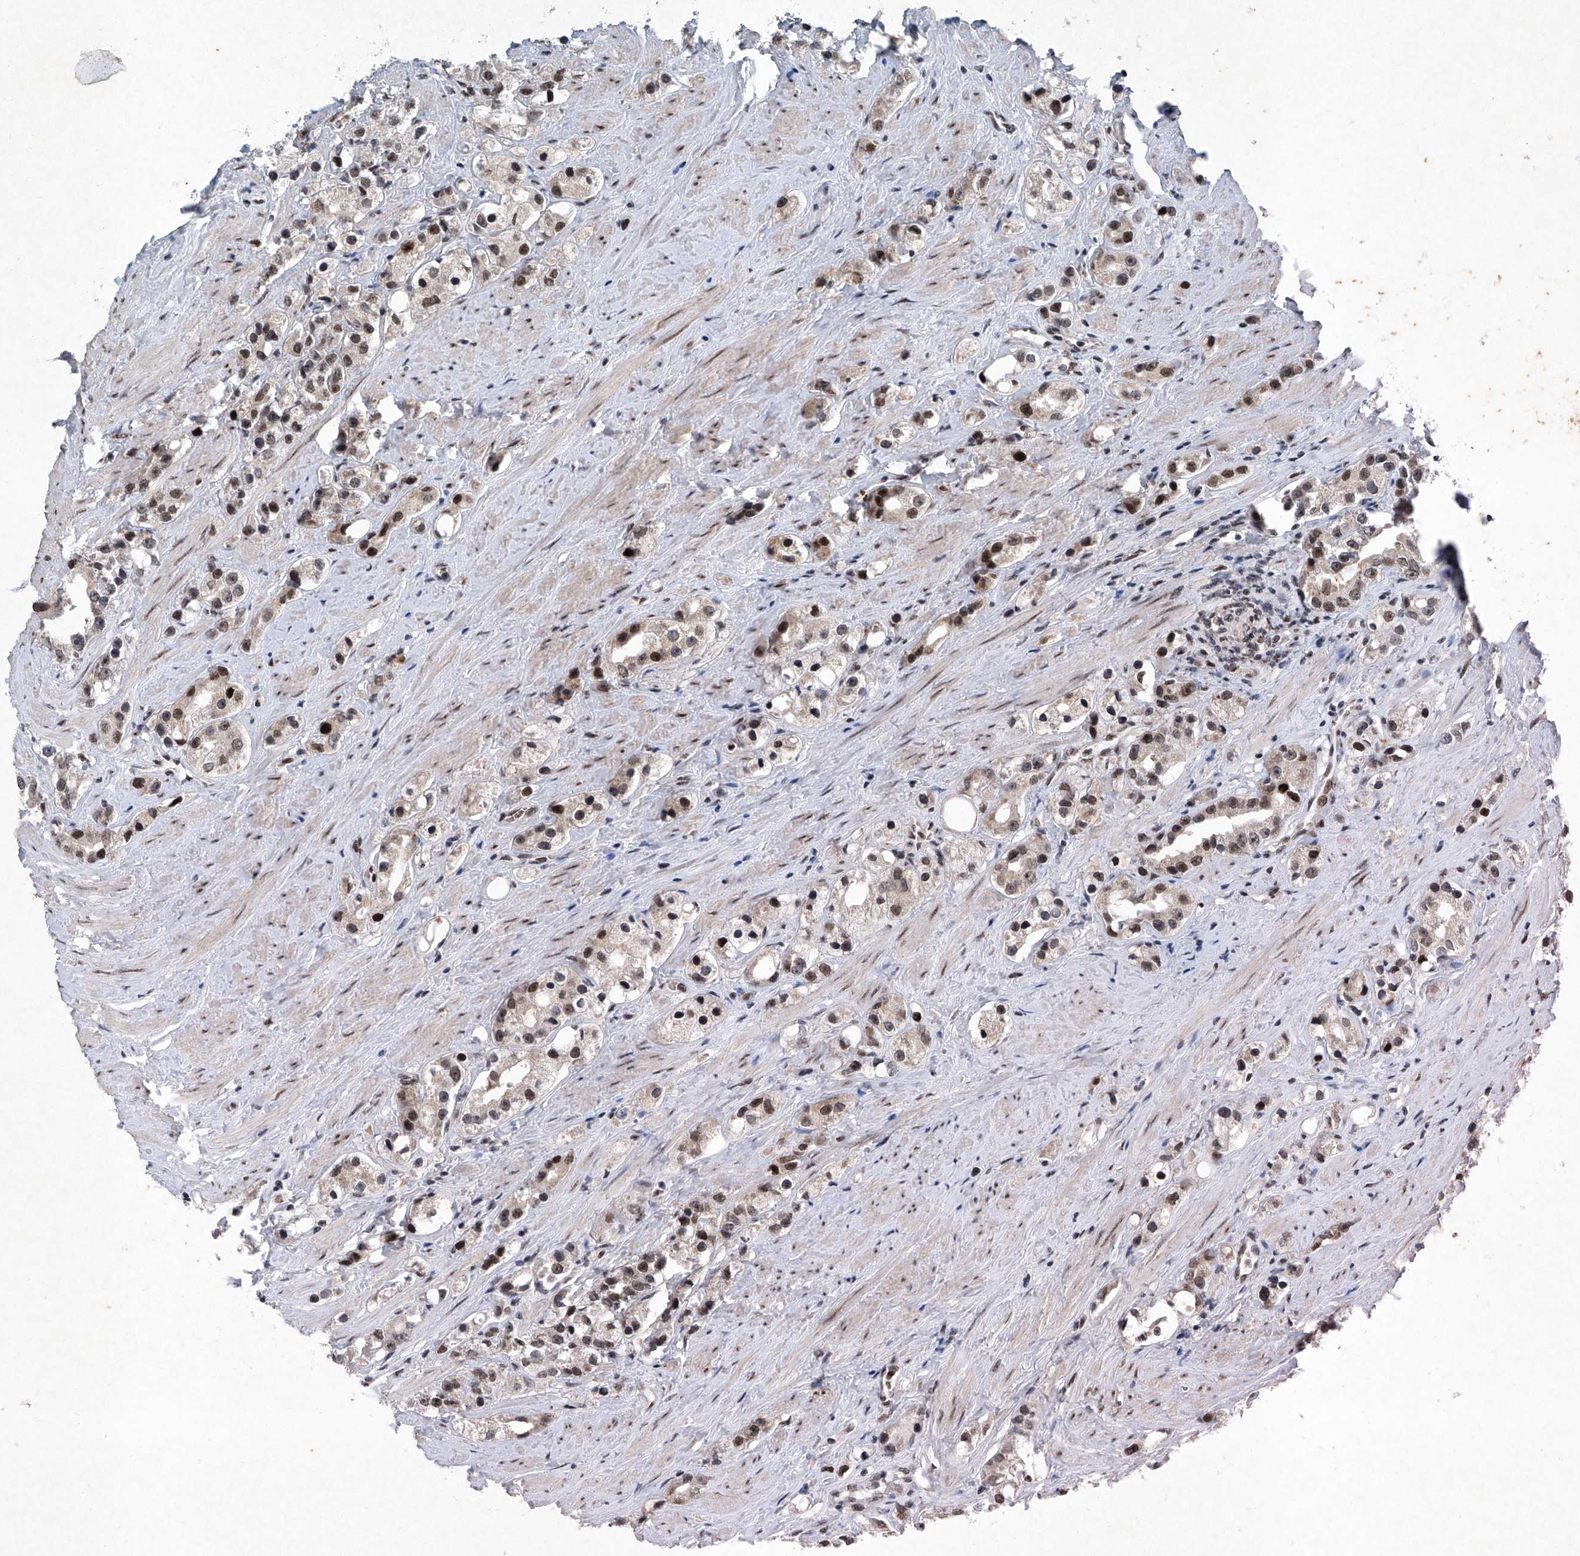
{"staining": {"intensity": "moderate", "quantity": ">75%", "location": "nuclear"}, "tissue": "prostate cancer", "cell_type": "Tumor cells", "image_type": "cancer", "snomed": [{"axis": "morphology", "description": "Adenocarcinoma, NOS"}, {"axis": "topography", "description": "Prostate"}], "caption": "Immunohistochemistry (IHC) histopathology image of prostate cancer stained for a protein (brown), which reveals medium levels of moderate nuclear positivity in about >75% of tumor cells.", "gene": "TFDP1", "patient": {"sex": "male", "age": 79}}